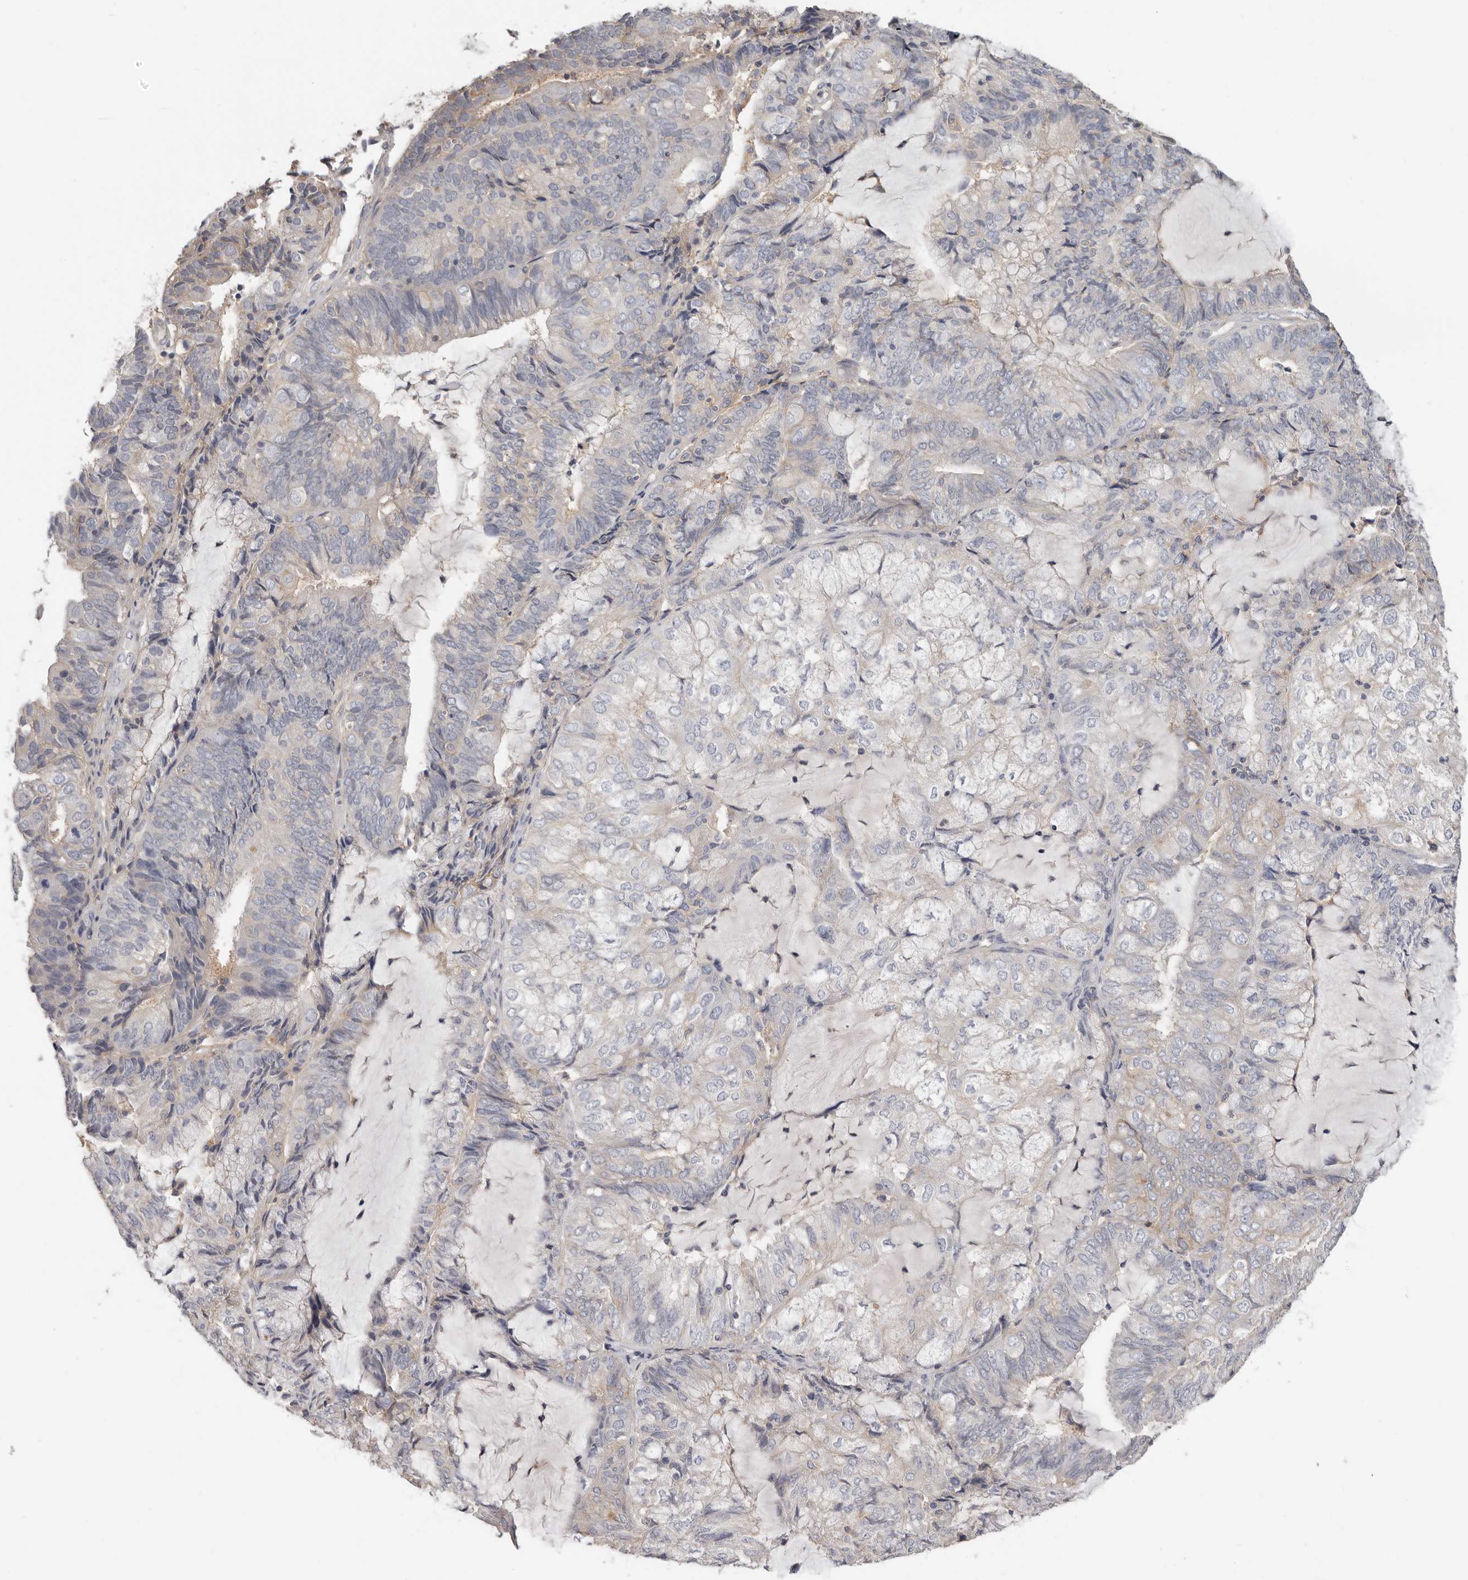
{"staining": {"intensity": "weak", "quantity": "<25%", "location": "cytoplasmic/membranous"}, "tissue": "endometrial cancer", "cell_type": "Tumor cells", "image_type": "cancer", "snomed": [{"axis": "morphology", "description": "Adenocarcinoma, NOS"}, {"axis": "topography", "description": "Endometrium"}], "caption": "Photomicrograph shows no significant protein expression in tumor cells of endometrial adenocarcinoma. (DAB immunohistochemistry (IHC) visualized using brightfield microscopy, high magnification).", "gene": "WDTC1", "patient": {"sex": "female", "age": 81}}